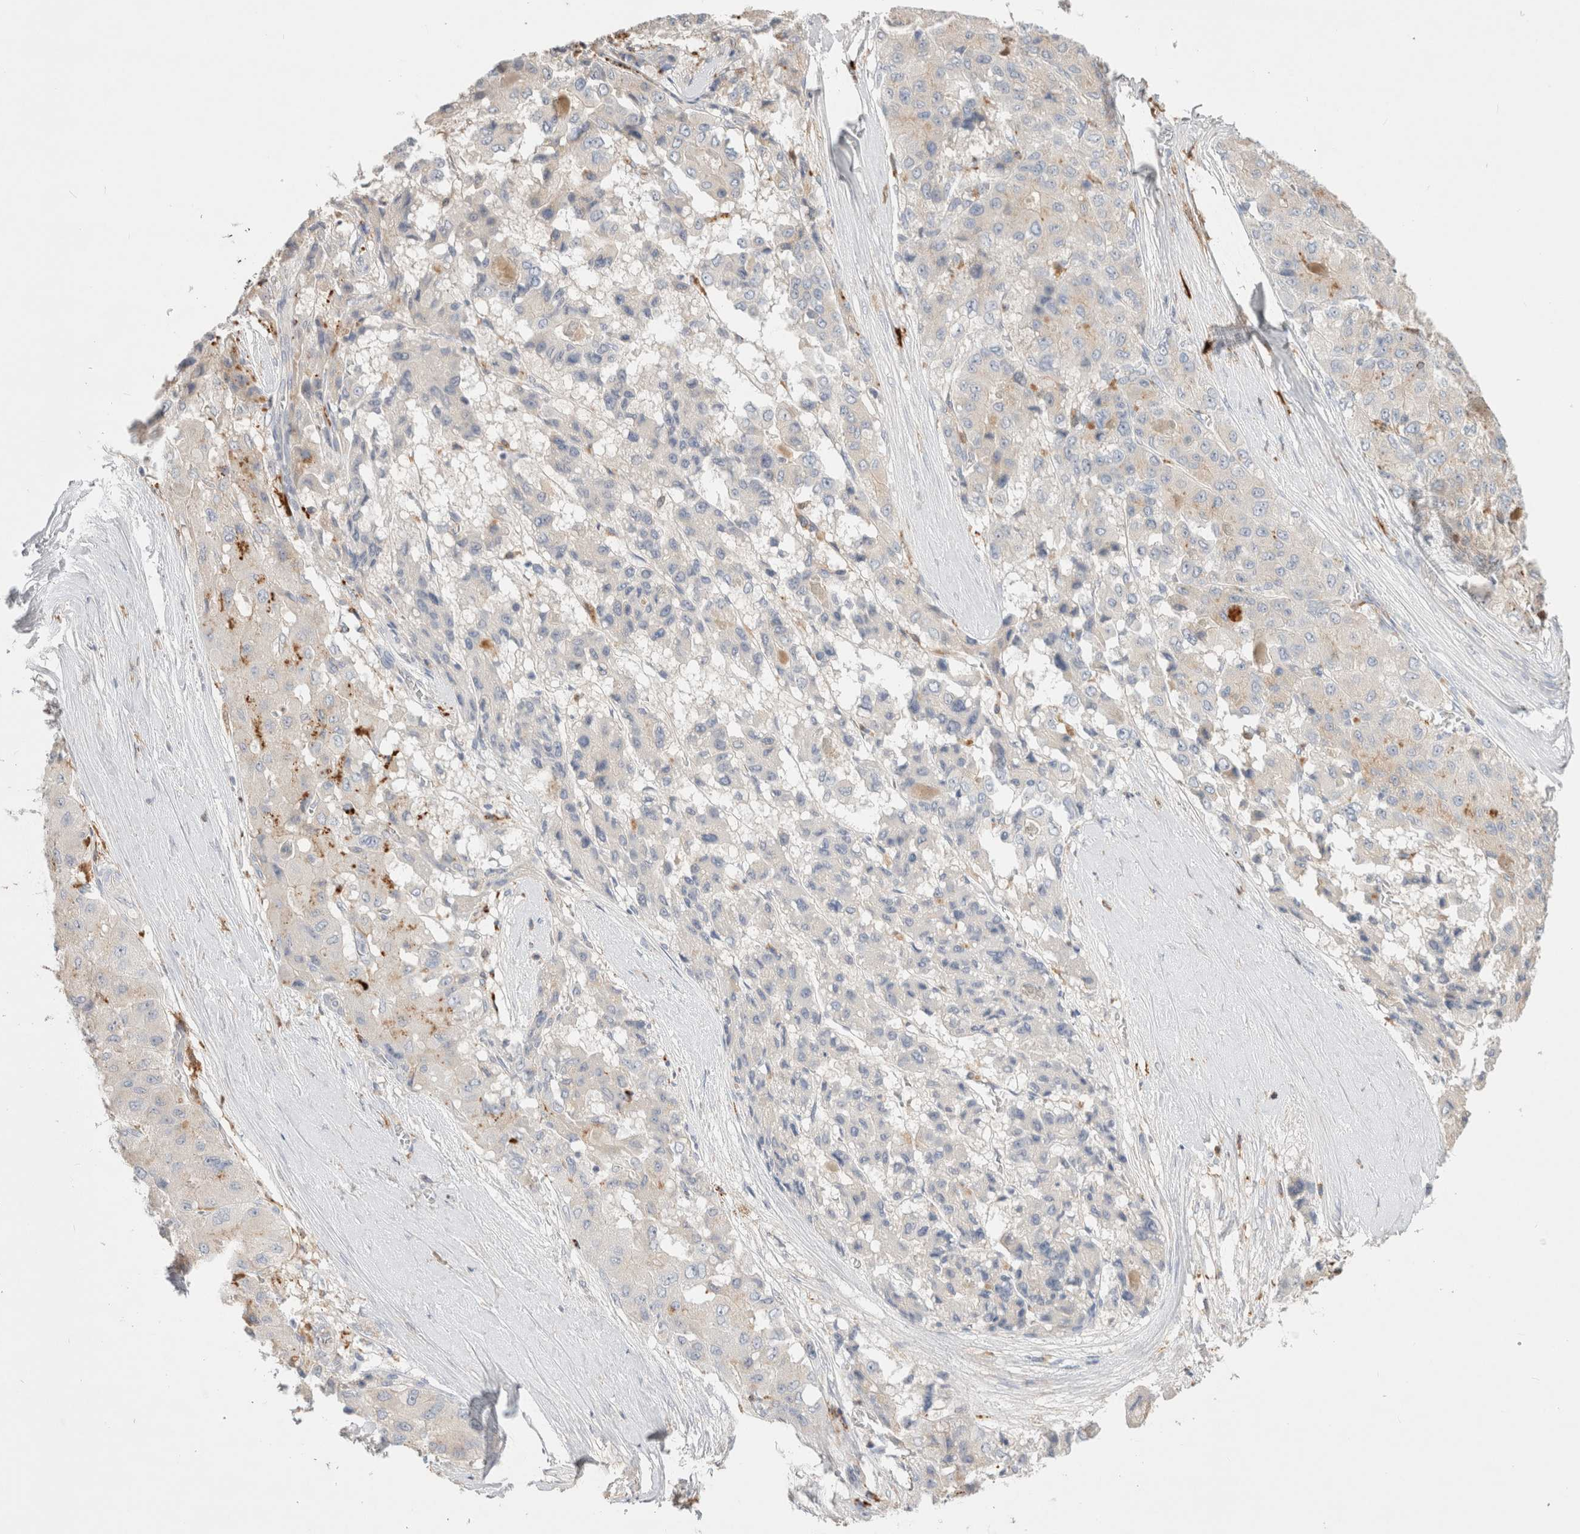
{"staining": {"intensity": "negative", "quantity": "none", "location": "none"}, "tissue": "liver cancer", "cell_type": "Tumor cells", "image_type": "cancer", "snomed": [{"axis": "morphology", "description": "Carcinoma, Hepatocellular, NOS"}, {"axis": "topography", "description": "Liver"}], "caption": "High power microscopy histopathology image of an immunohistochemistry photomicrograph of liver cancer (hepatocellular carcinoma), revealing no significant staining in tumor cells. Brightfield microscopy of immunohistochemistry stained with DAB (brown) and hematoxylin (blue), captured at high magnification.", "gene": "HPGDS", "patient": {"sex": "male", "age": 80}}